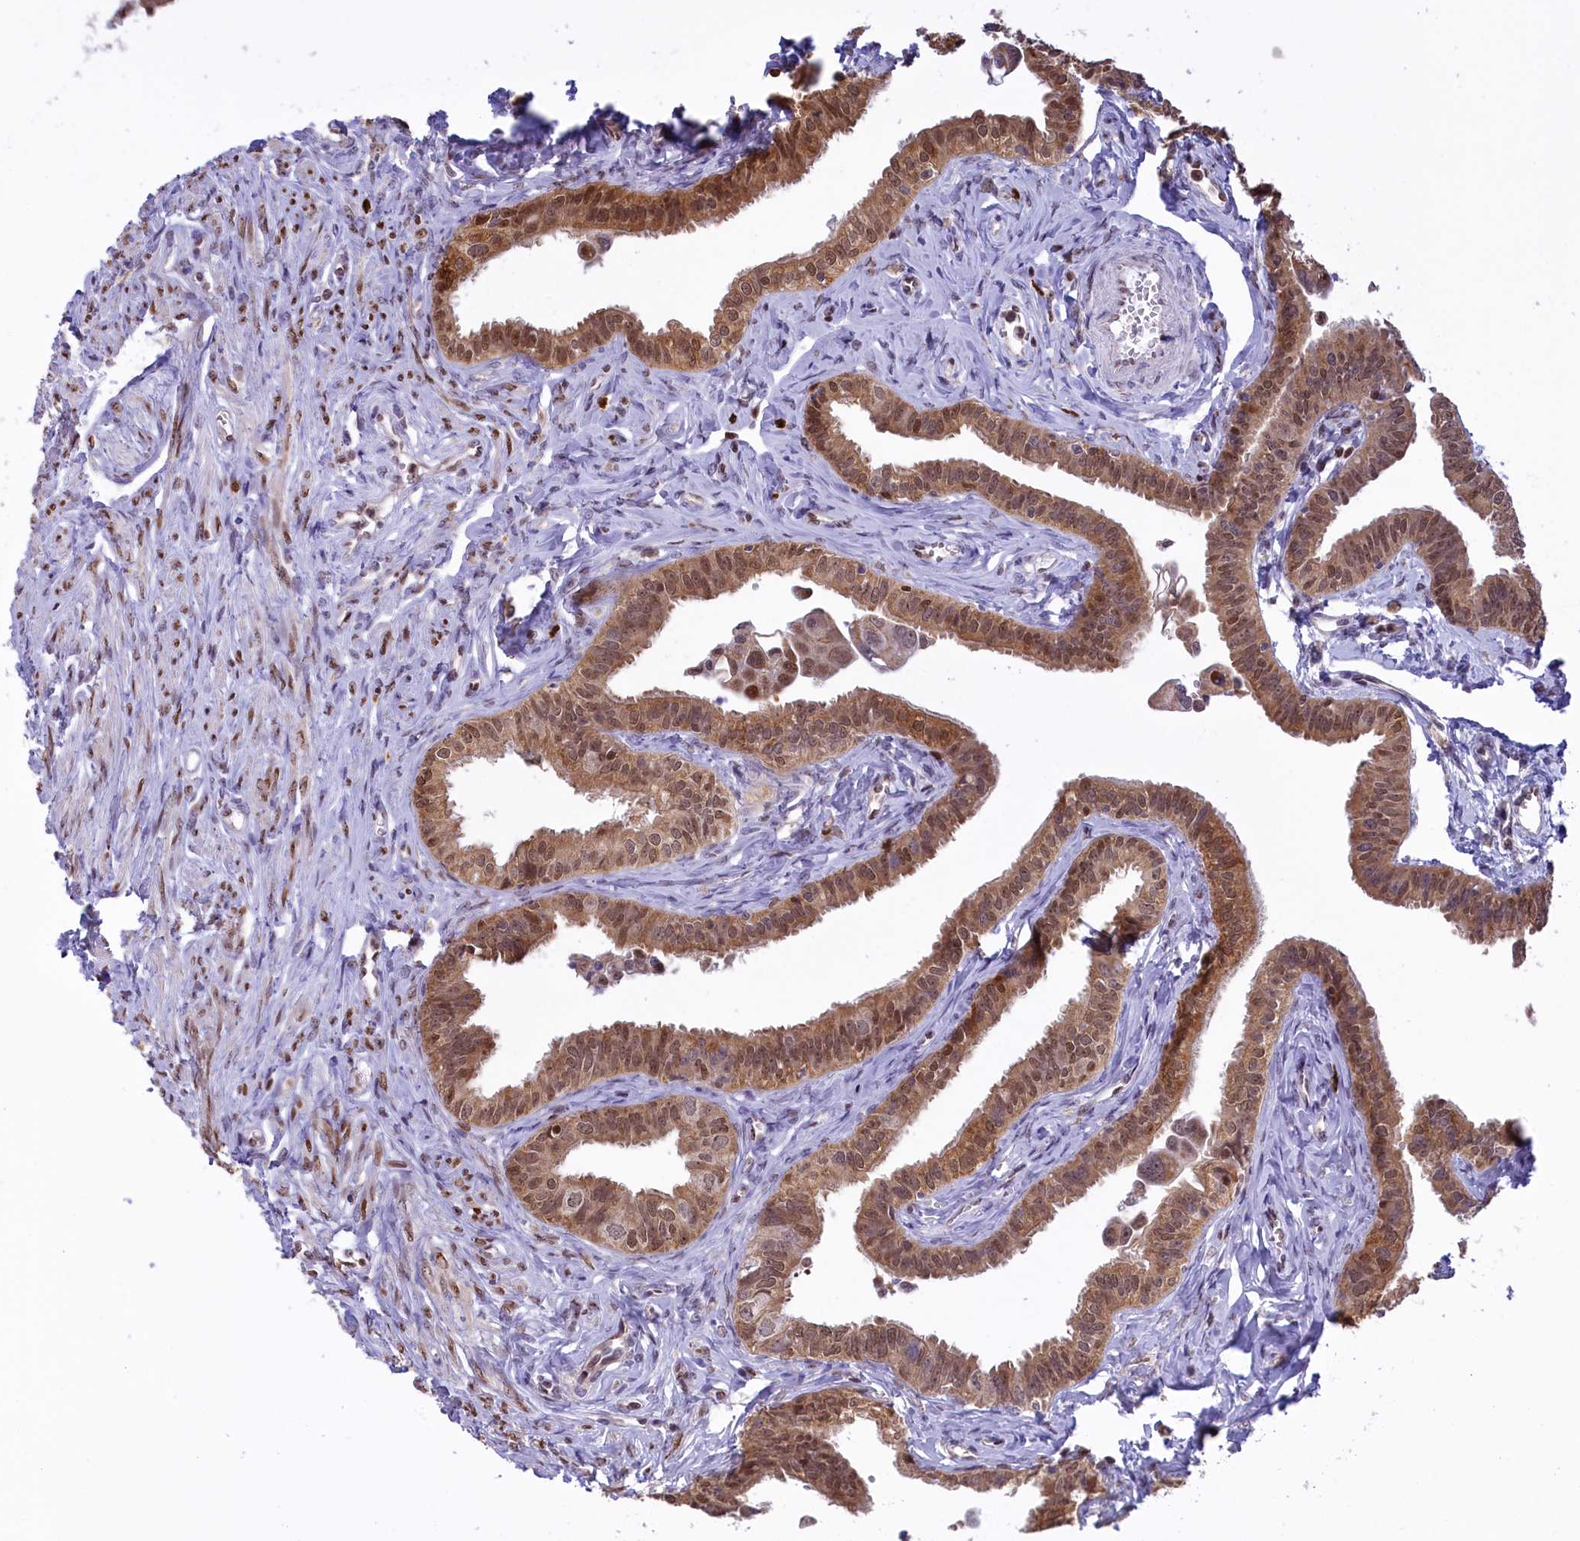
{"staining": {"intensity": "strong", "quantity": ">75%", "location": "cytoplasmic/membranous,nuclear"}, "tissue": "fallopian tube", "cell_type": "Glandular cells", "image_type": "normal", "snomed": [{"axis": "morphology", "description": "Normal tissue, NOS"}, {"axis": "morphology", "description": "Carcinoma, NOS"}, {"axis": "topography", "description": "Fallopian tube"}, {"axis": "topography", "description": "Ovary"}], "caption": "Protein expression analysis of normal human fallopian tube reveals strong cytoplasmic/membranous,nuclear positivity in approximately >75% of glandular cells. The protein of interest is shown in brown color, while the nuclei are stained blue.", "gene": "IZUMO2", "patient": {"sex": "female", "age": 59}}